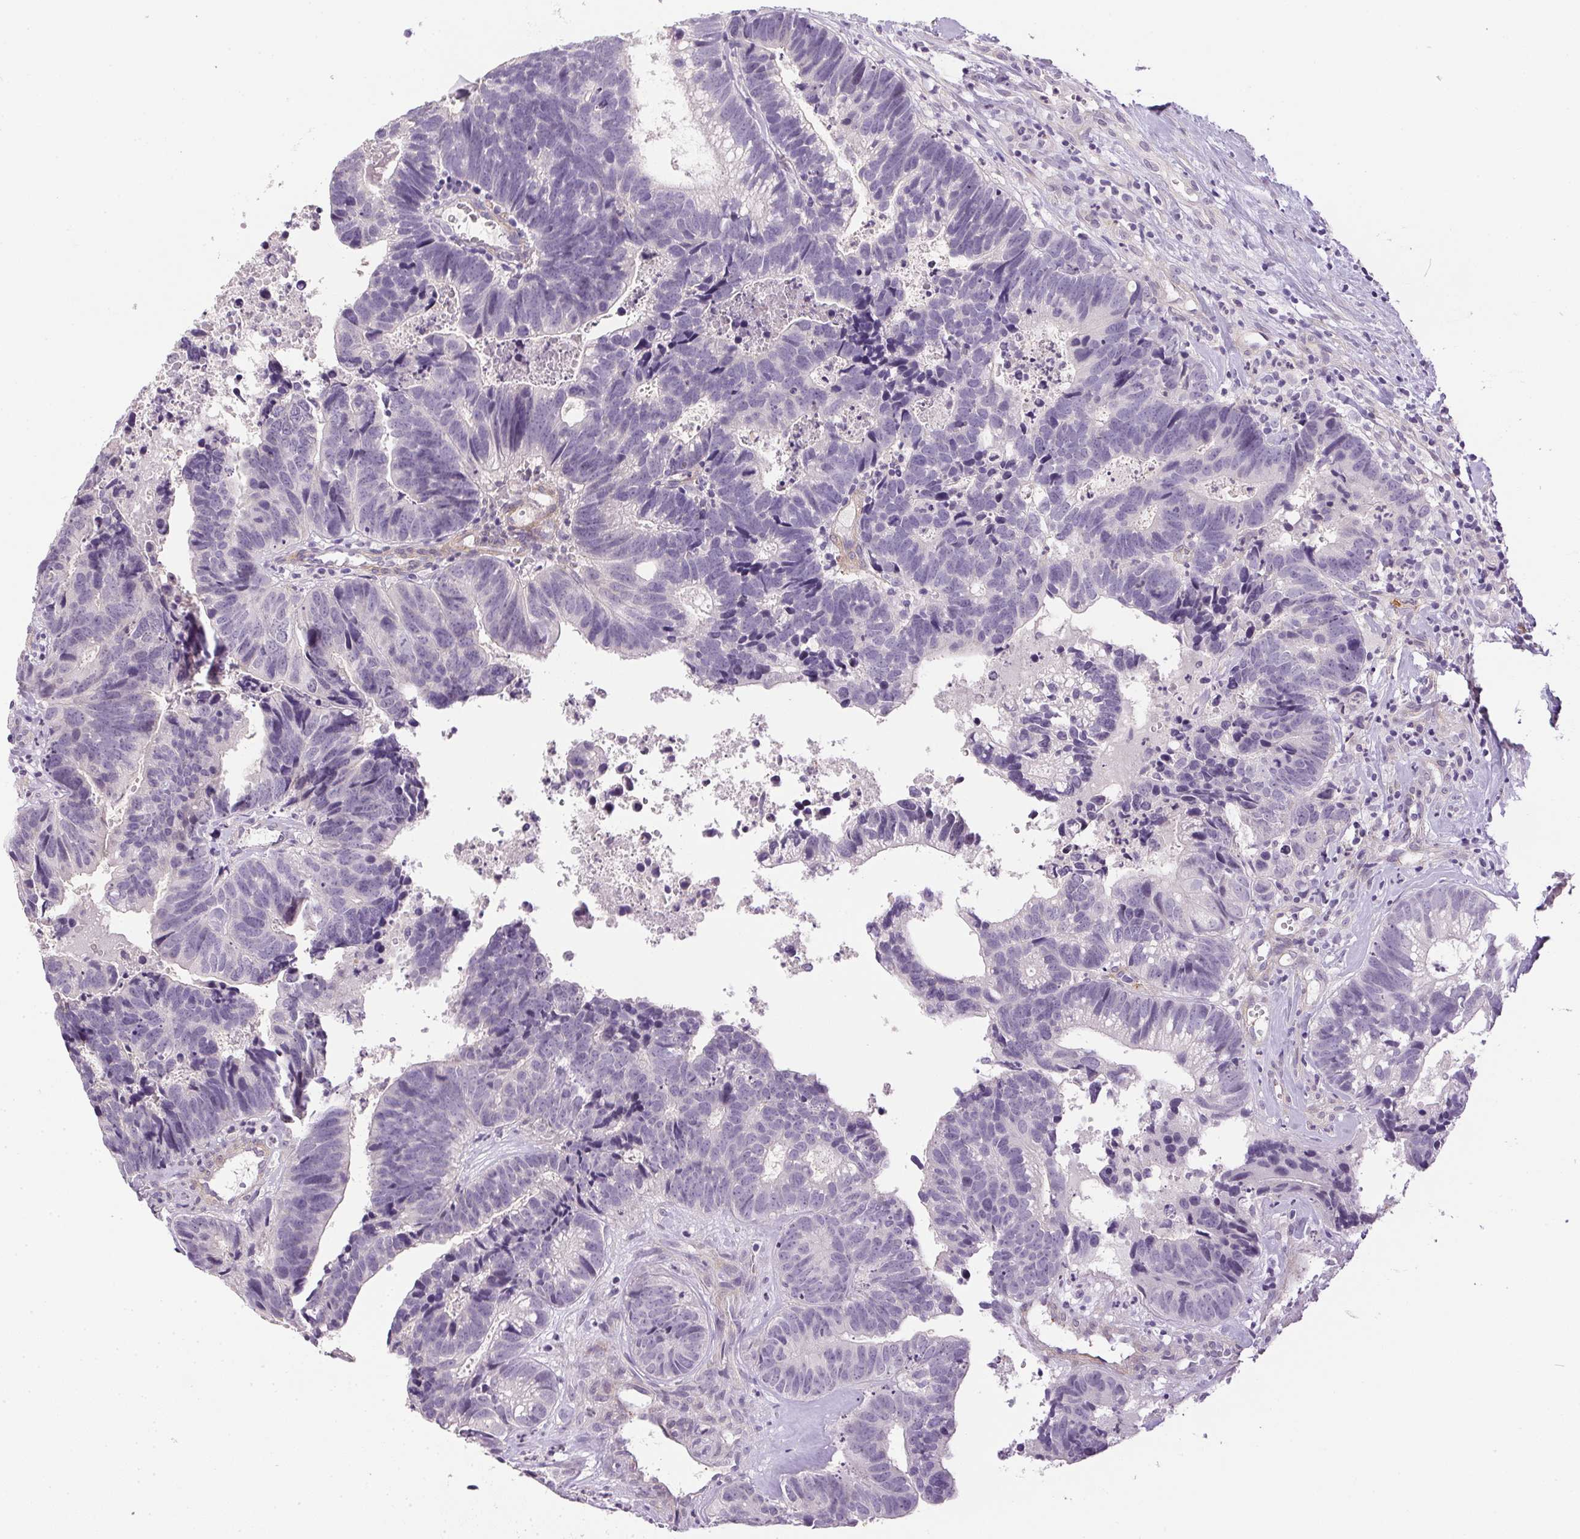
{"staining": {"intensity": "negative", "quantity": "none", "location": "none"}, "tissue": "head and neck cancer", "cell_type": "Tumor cells", "image_type": "cancer", "snomed": [{"axis": "morphology", "description": "Adenocarcinoma, NOS"}, {"axis": "topography", "description": "Head-Neck"}], "caption": "An immunohistochemistry (IHC) photomicrograph of adenocarcinoma (head and neck) is shown. There is no staining in tumor cells of adenocarcinoma (head and neck).", "gene": "PRL", "patient": {"sex": "male", "age": 62}}